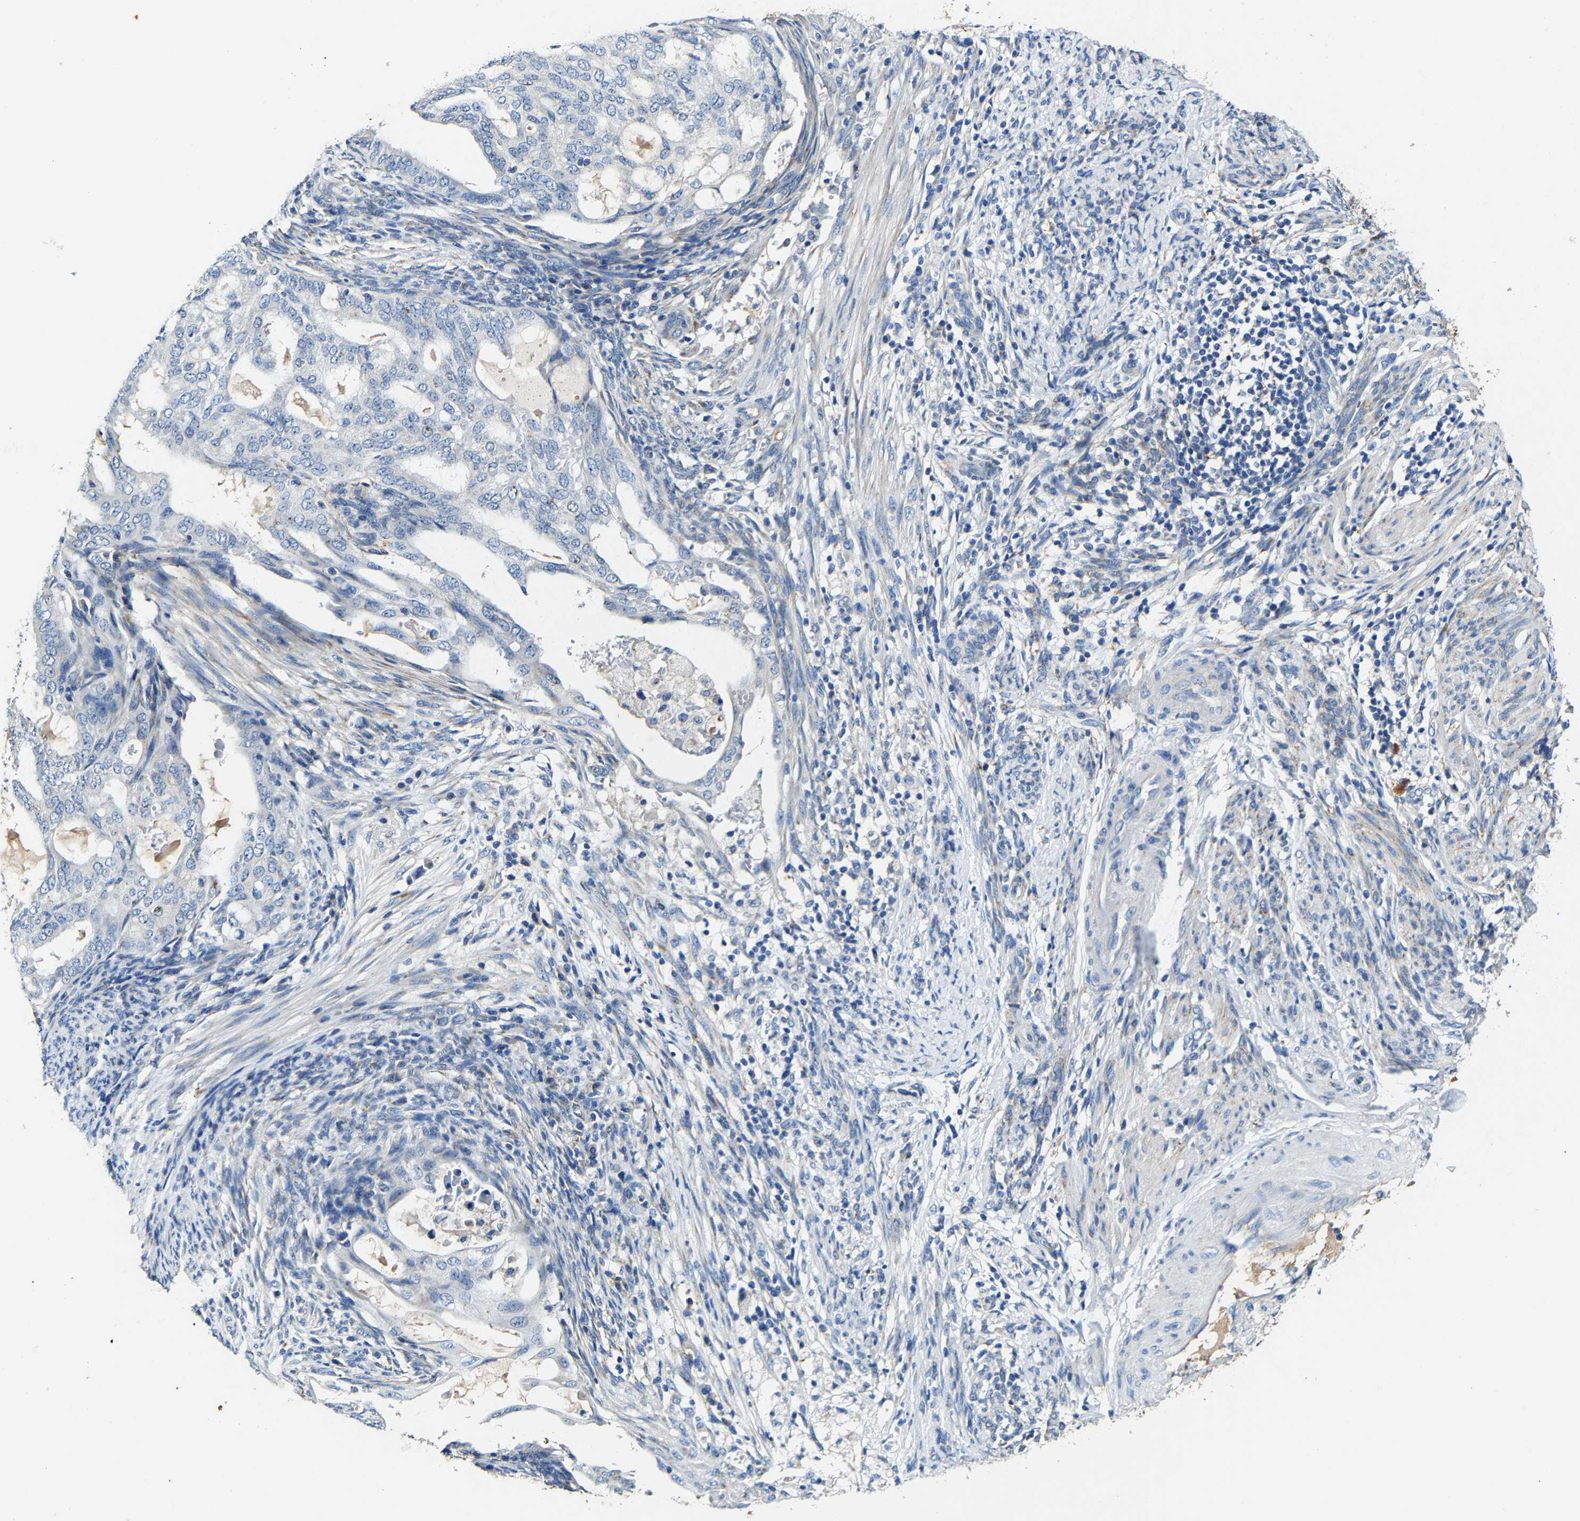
{"staining": {"intensity": "negative", "quantity": "none", "location": "none"}, "tissue": "endometrial cancer", "cell_type": "Tumor cells", "image_type": "cancer", "snomed": [{"axis": "morphology", "description": "Adenocarcinoma, NOS"}, {"axis": "topography", "description": "Endometrium"}], "caption": "Immunohistochemistry (IHC) of human endometrial cancer shows no positivity in tumor cells.", "gene": "SLC25A25", "patient": {"sex": "female", "age": 58}}